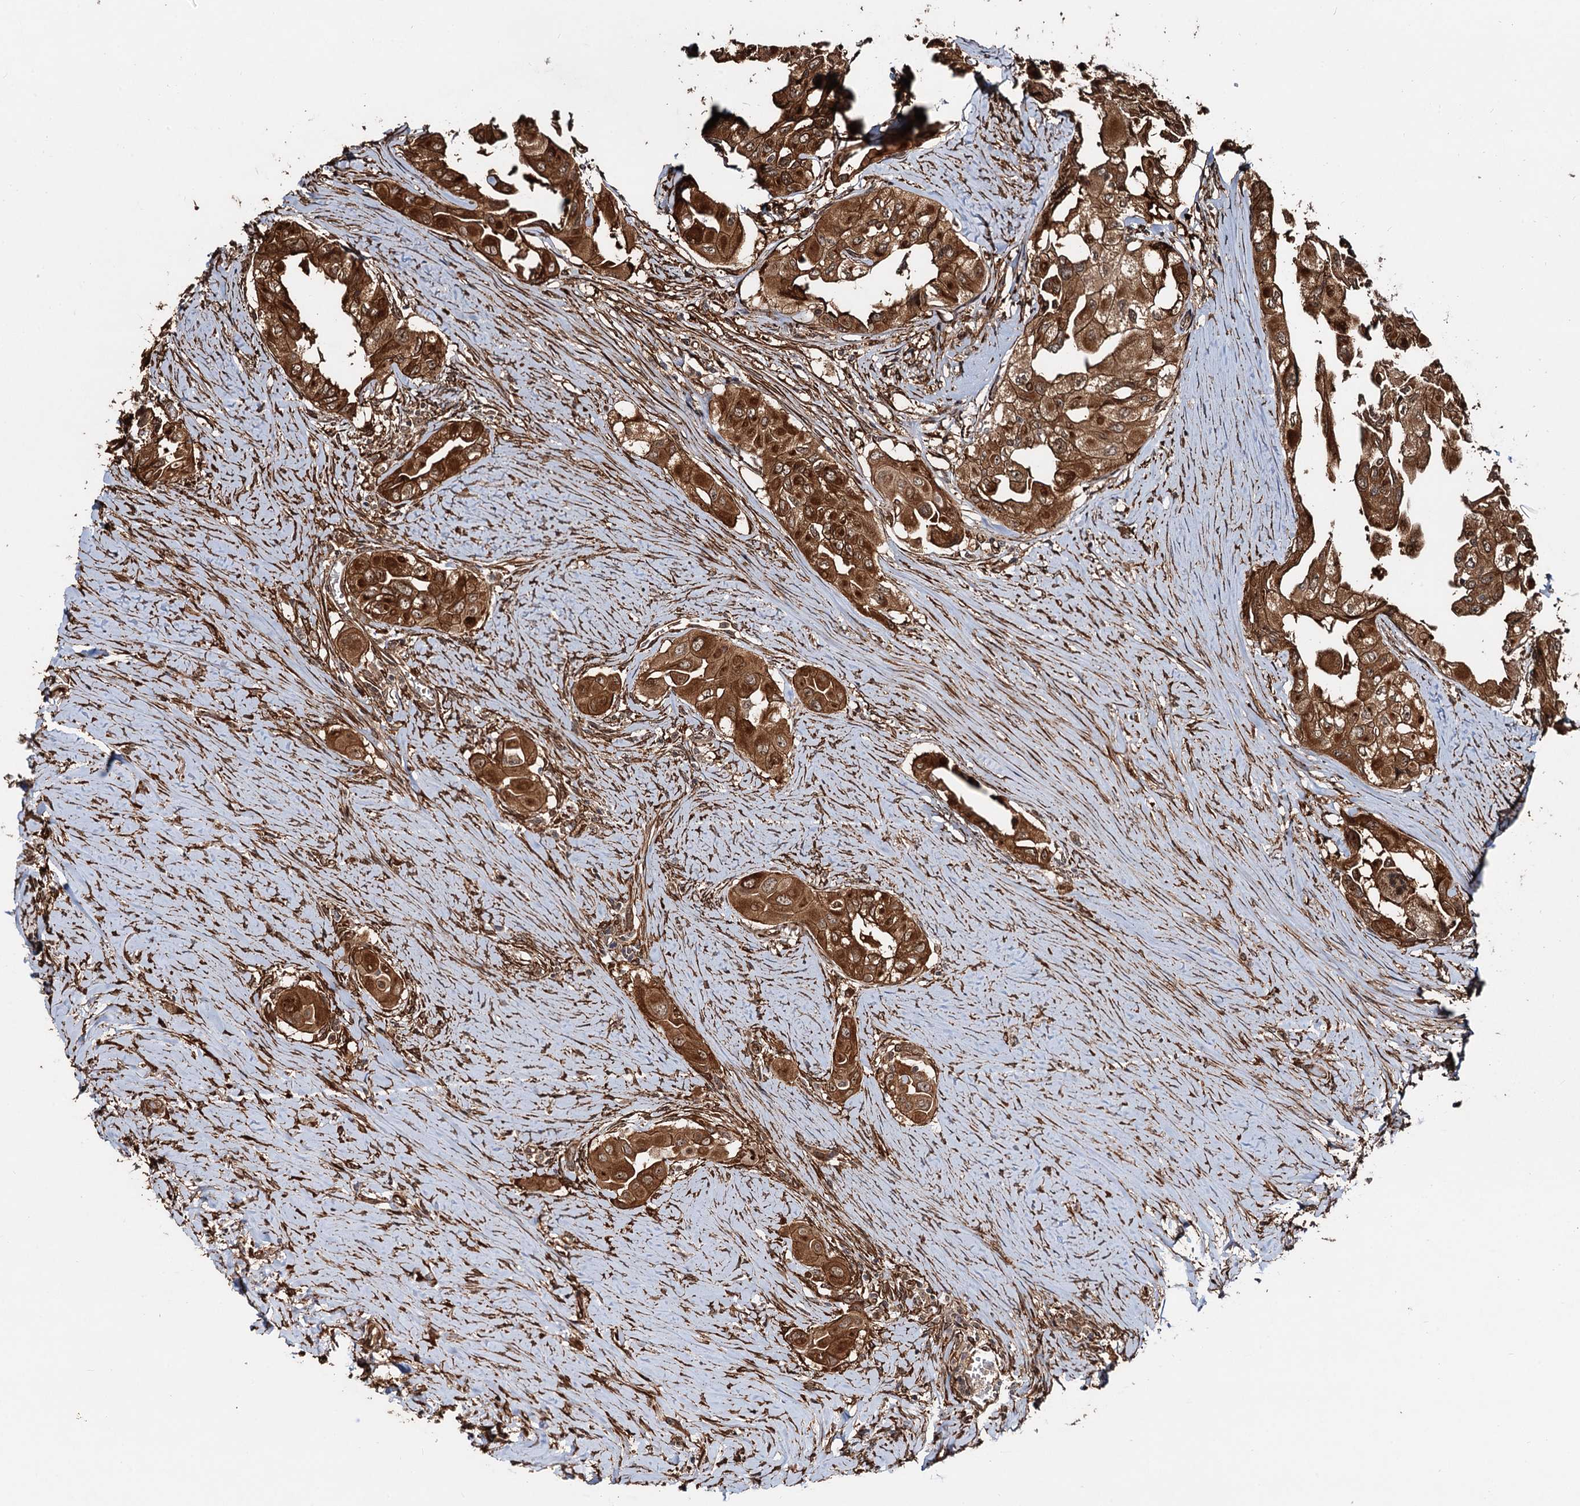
{"staining": {"intensity": "strong", "quantity": ">75%", "location": "cytoplasmic/membranous,nuclear"}, "tissue": "thyroid cancer", "cell_type": "Tumor cells", "image_type": "cancer", "snomed": [{"axis": "morphology", "description": "Papillary adenocarcinoma, NOS"}, {"axis": "topography", "description": "Thyroid gland"}], "caption": "DAB immunohistochemical staining of thyroid papillary adenocarcinoma shows strong cytoplasmic/membranous and nuclear protein positivity in about >75% of tumor cells. Using DAB (brown) and hematoxylin (blue) stains, captured at high magnification using brightfield microscopy.", "gene": "SNRNP25", "patient": {"sex": "female", "age": 59}}